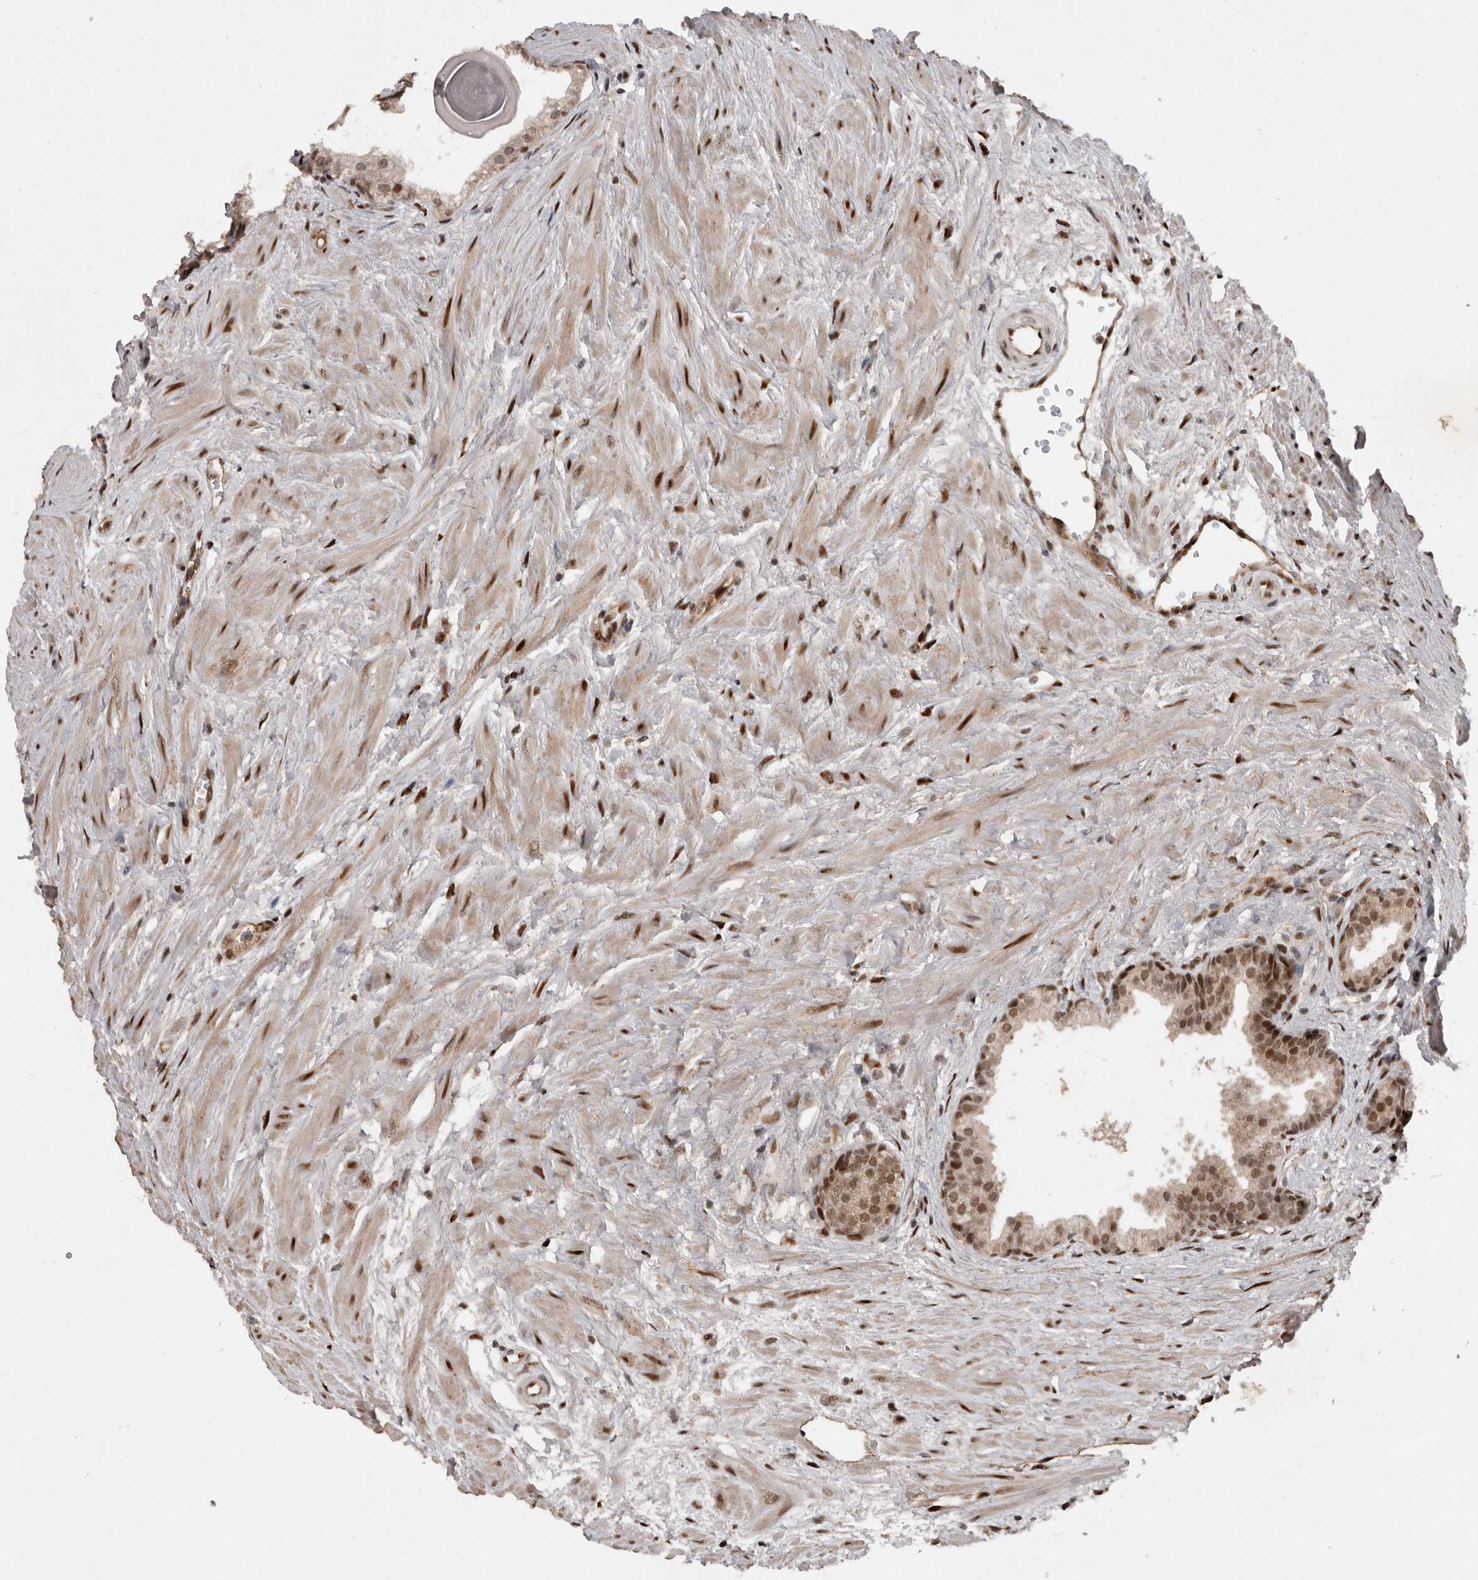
{"staining": {"intensity": "moderate", "quantity": "25%-75%", "location": "cytoplasmic/membranous,nuclear"}, "tissue": "prostate", "cell_type": "Glandular cells", "image_type": "normal", "snomed": [{"axis": "morphology", "description": "Normal tissue, NOS"}, {"axis": "topography", "description": "Prostate"}], "caption": "Immunohistochemistry (IHC) of unremarkable prostate shows medium levels of moderate cytoplasmic/membranous,nuclear staining in approximately 25%-75% of glandular cells. (DAB (3,3'-diaminobenzidine) IHC with brightfield microscopy, high magnification).", "gene": "CDC27", "patient": {"sex": "male", "age": 48}}